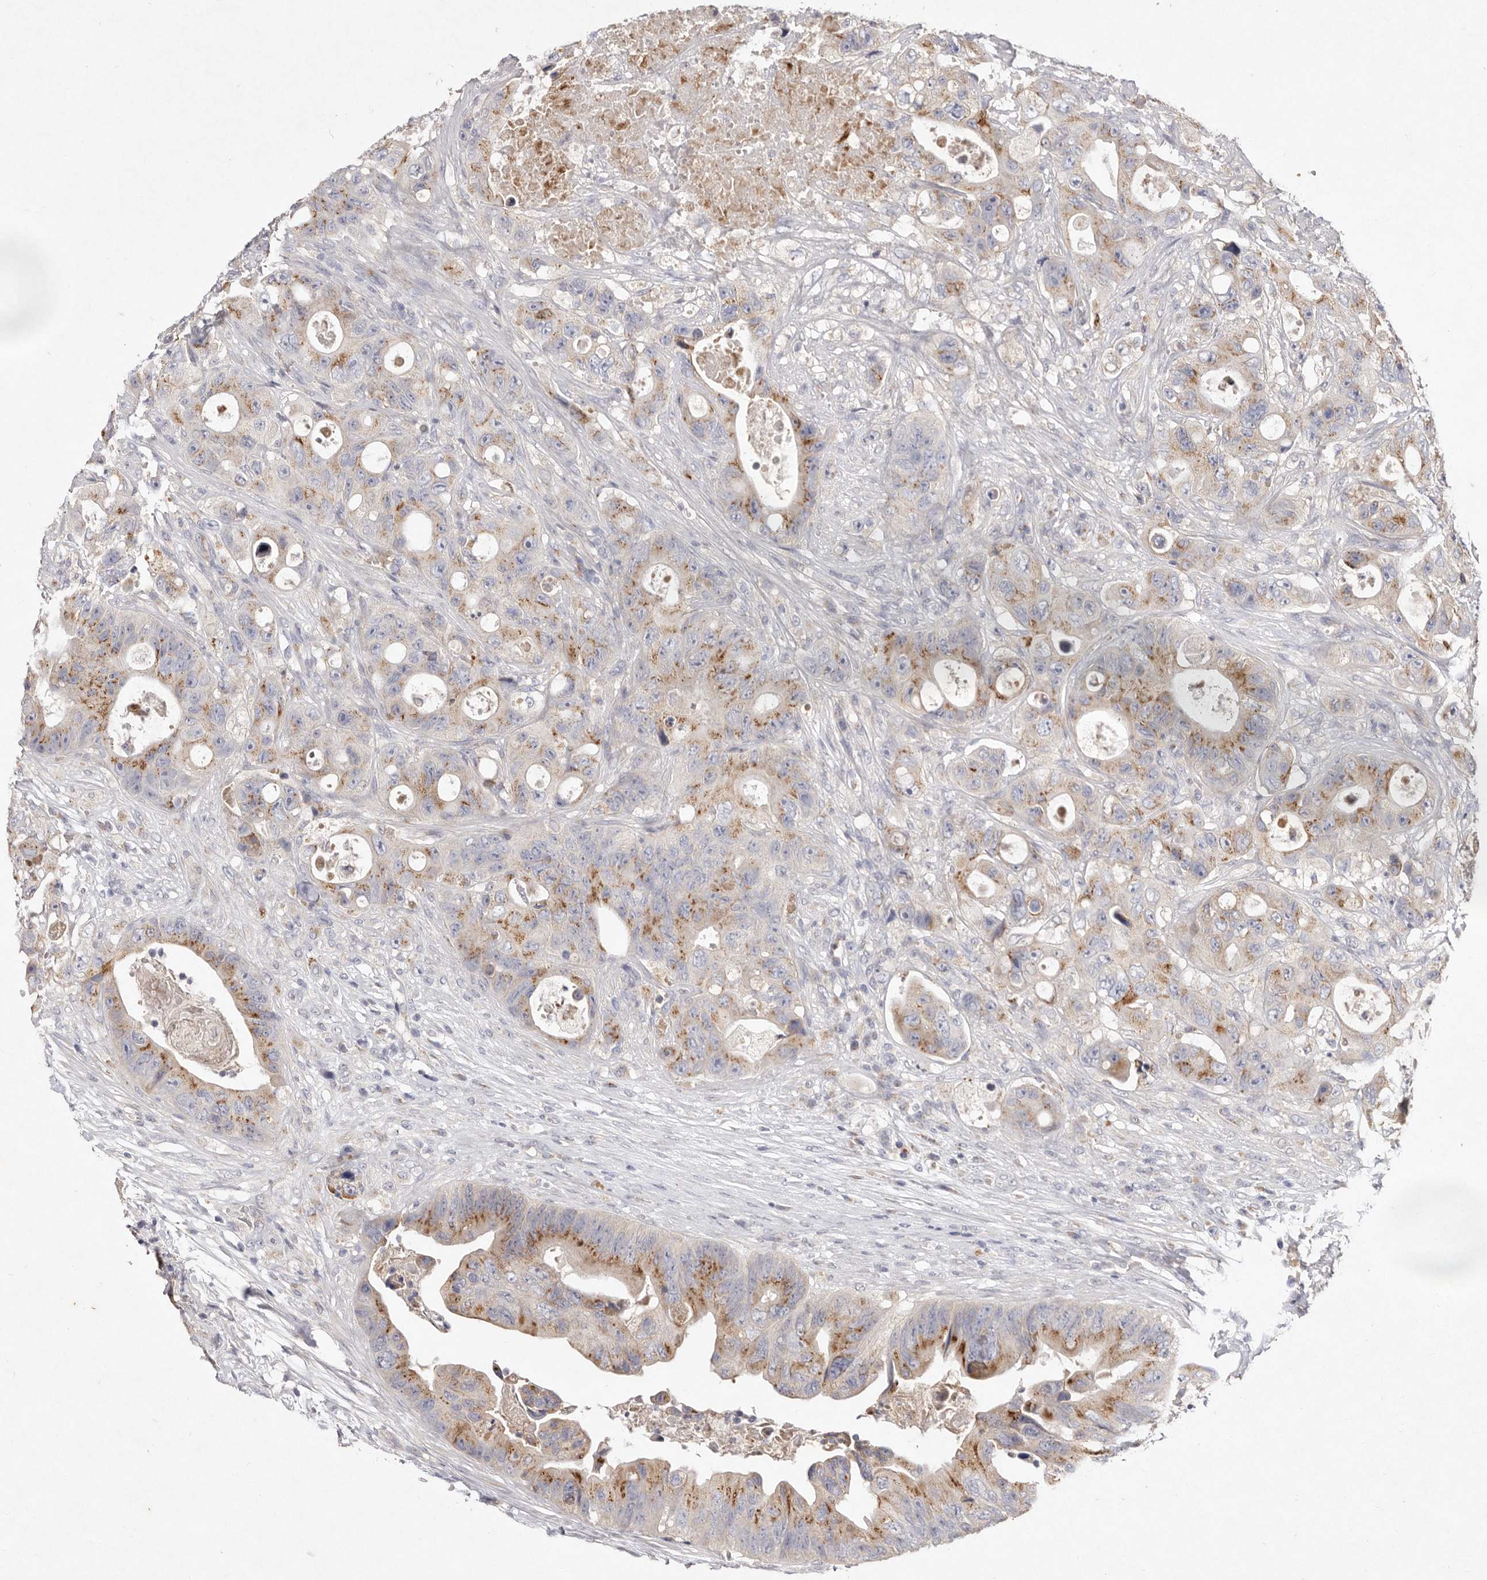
{"staining": {"intensity": "moderate", "quantity": ">75%", "location": "cytoplasmic/membranous"}, "tissue": "colorectal cancer", "cell_type": "Tumor cells", "image_type": "cancer", "snomed": [{"axis": "morphology", "description": "Adenocarcinoma, NOS"}, {"axis": "topography", "description": "Colon"}], "caption": "Immunohistochemical staining of human colorectal cancer (adenocarcinoma) demonstrates medium levels of moderate cytoplasmic/membranous positivity in approximately >75% of tumor cells.", "gene": "USP24", "patient": {"sex": "female", "age": 46}}